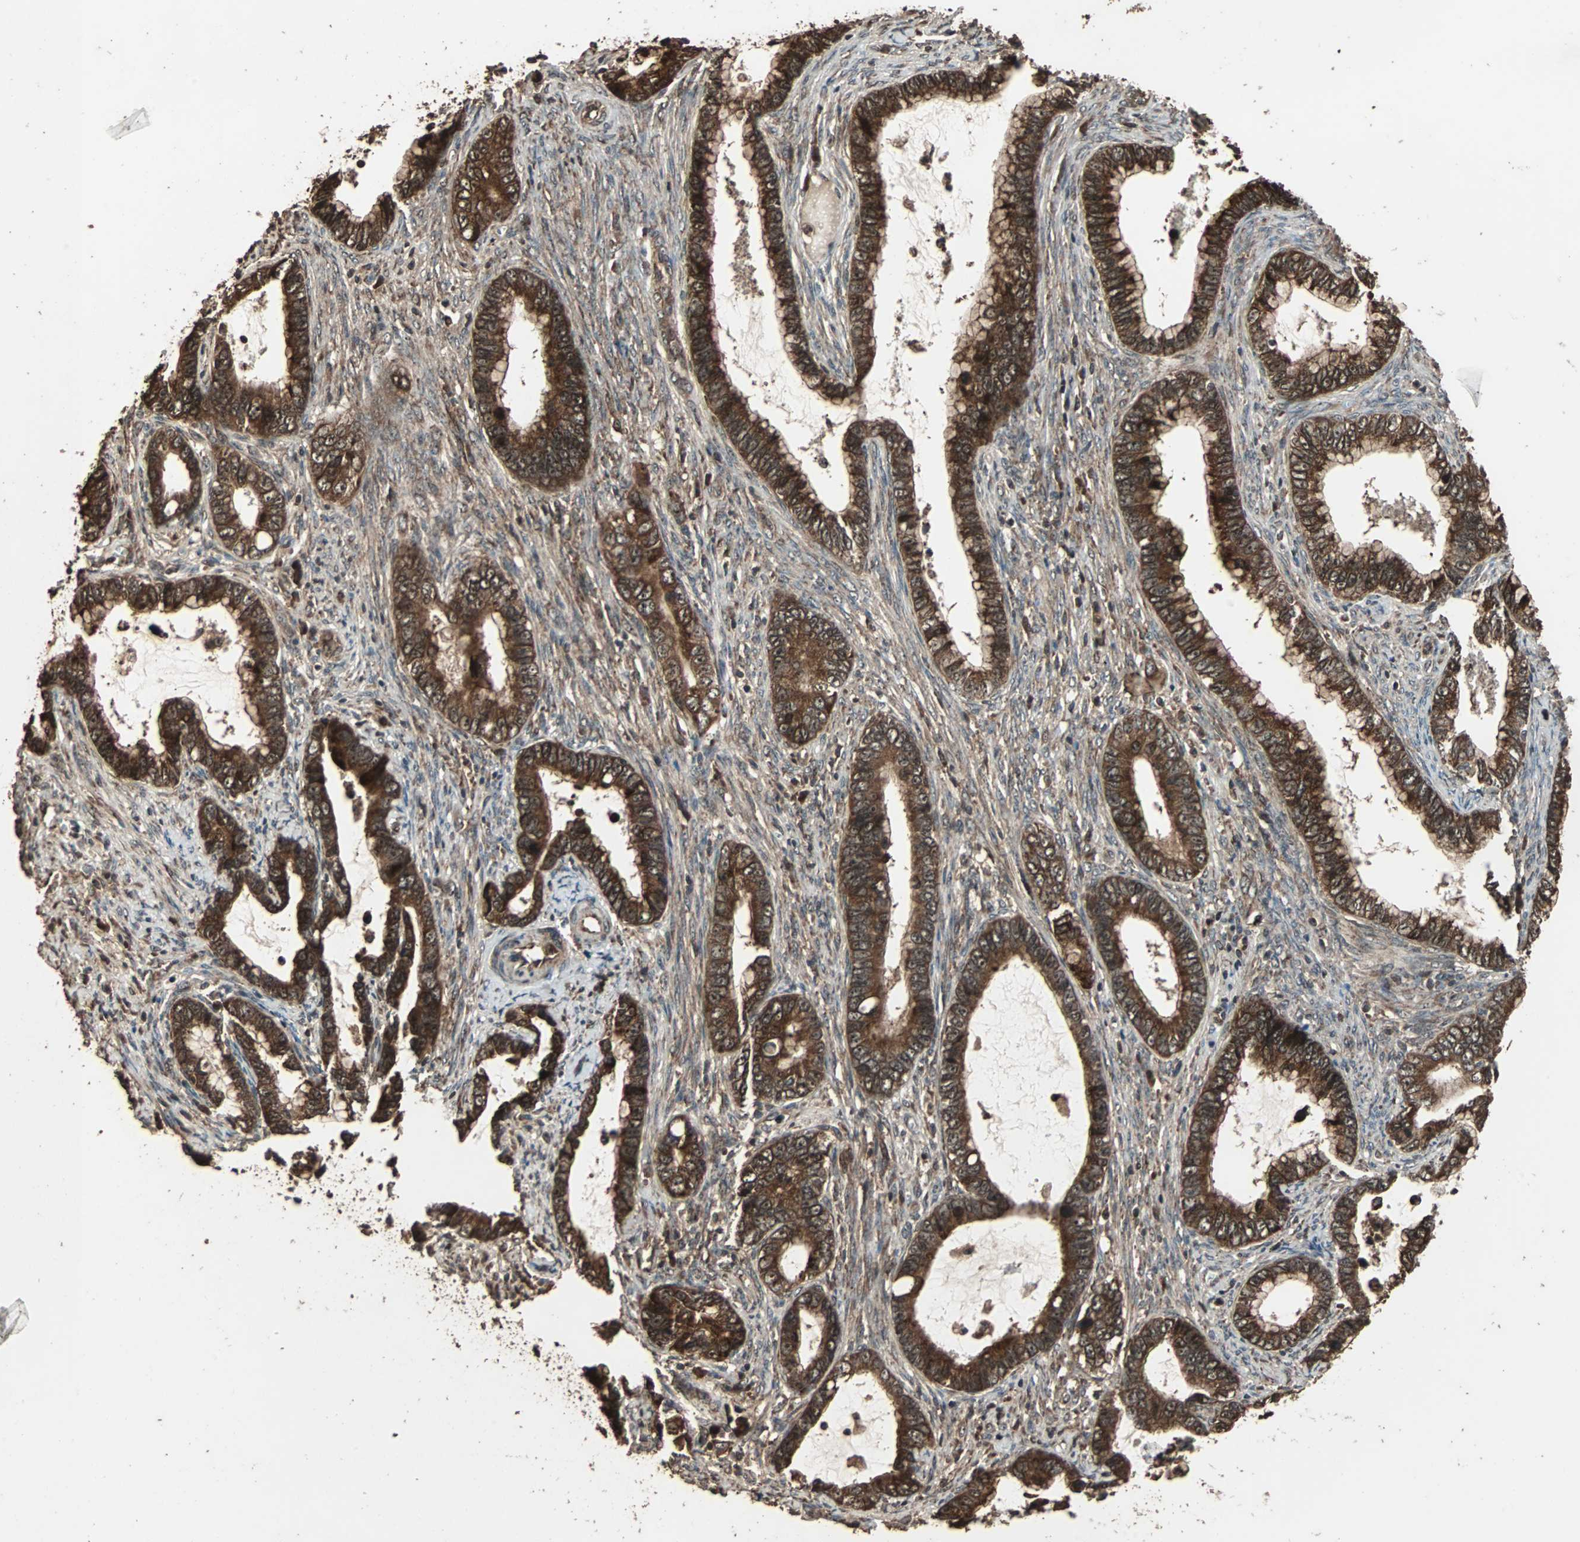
{"staining": {"intensity": "strong", "quantity": ">75%", "location": "cytoplasmic/membranous"}, "tissue": "cervical cancer", "cell_type": "Tumor cells", "image_type": "cancer", "snomed": [{"axis": "morphology", "description": "Adenocarcinoma, NOS"}, {"axis": "topography", "description": "Cervix"}], "caption": "Adenocarcinoma (cervical) stained with a protein marker reveals strong staining in tumor cells.", "gene": "LAMTOR5", "patient": {"sex": "female", "age": 44}}